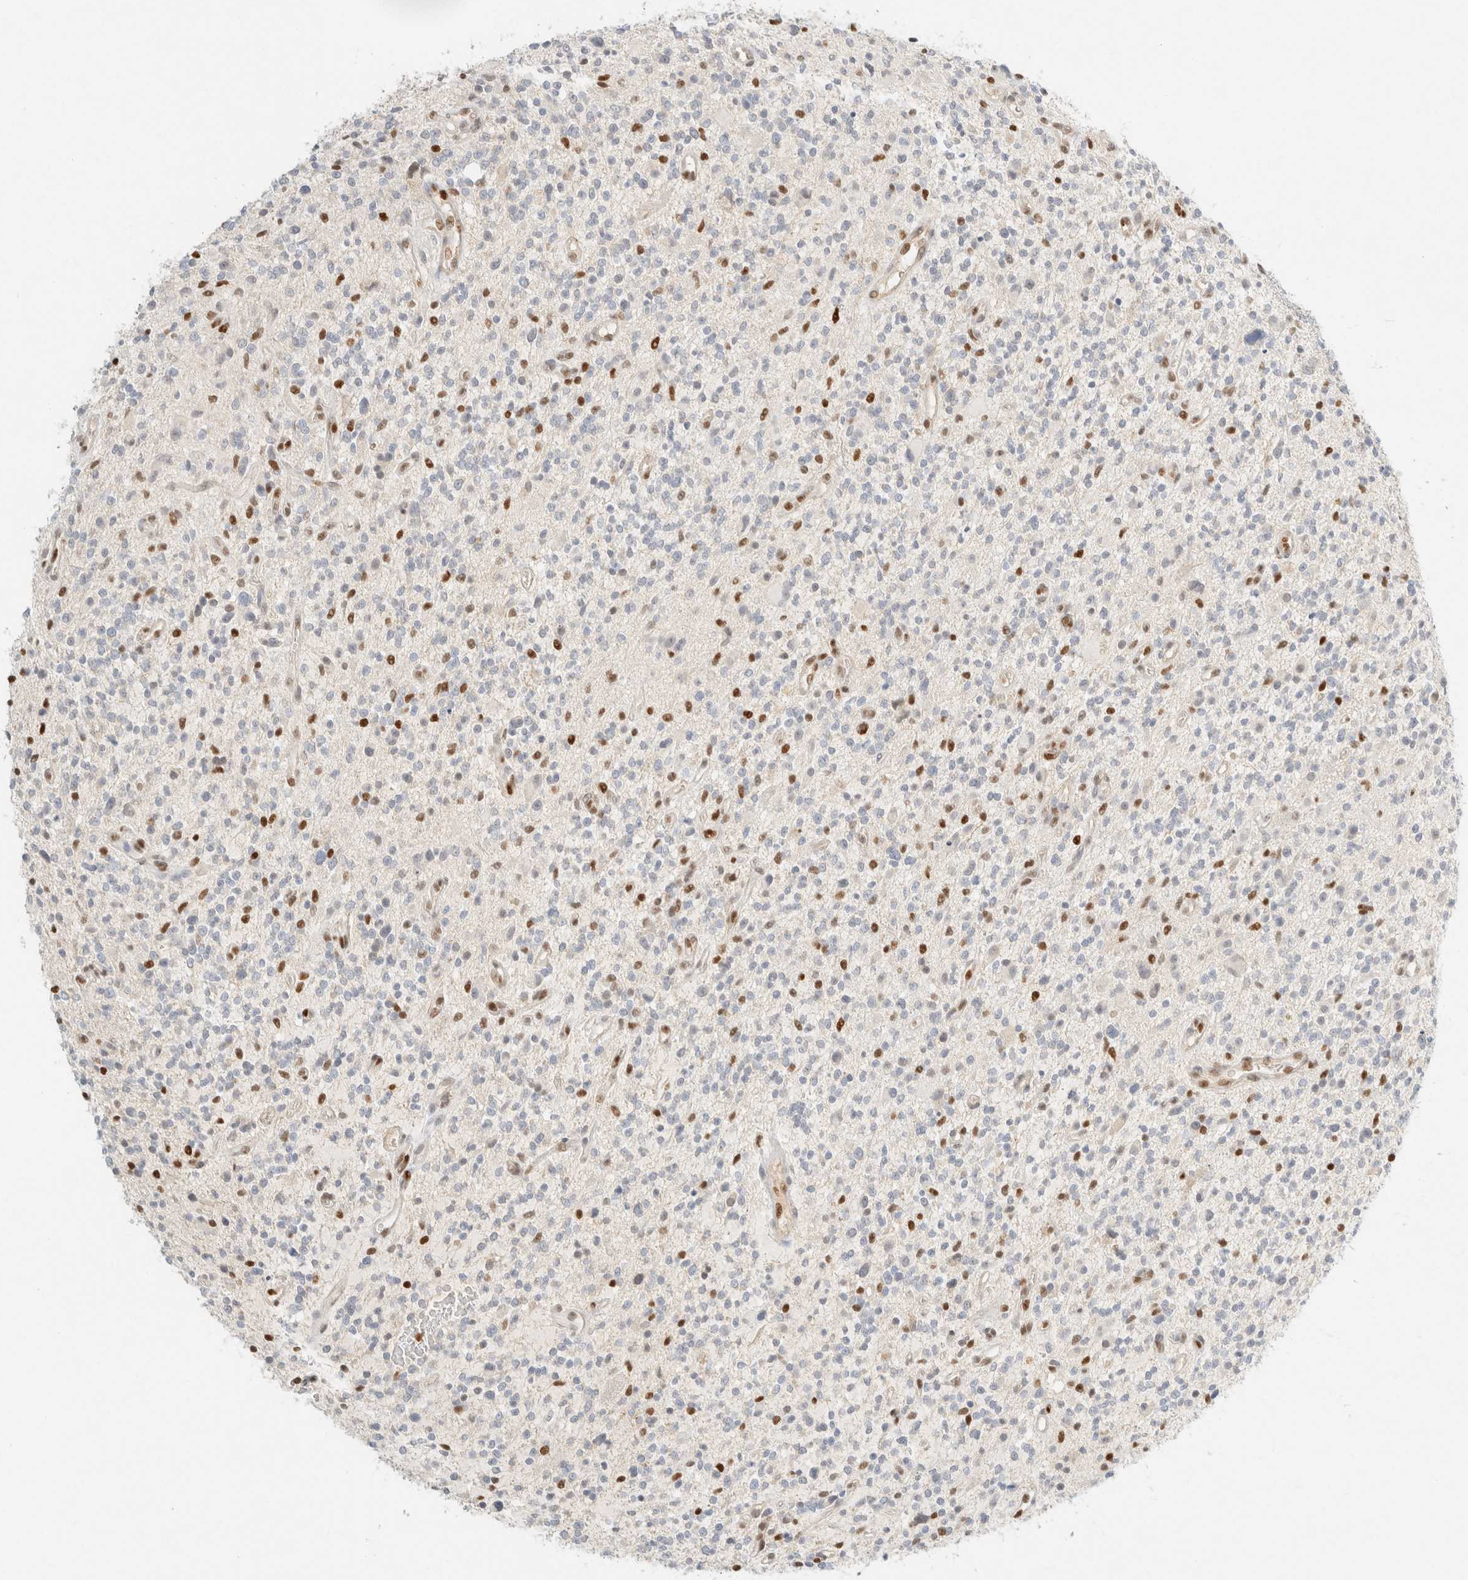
{"staining": {"intensity": "negative", "quantity": "none", "location": "none"}, "tissue": "glioma", "cell_type": "Tumor cells", "image_type": "cancer", "snomed": [{"axis": "morphology", "description": "Glioma, malignant, High grade"}, {"axis": "topography", "description": "Brain"}], "caption": "Immunohistochemistry histopathology image of glioma stained for a protein (brown), which reveals no staining in tumor cells.", "gene": "DDB2", "patient": {"sex": "male", "age": 48}}